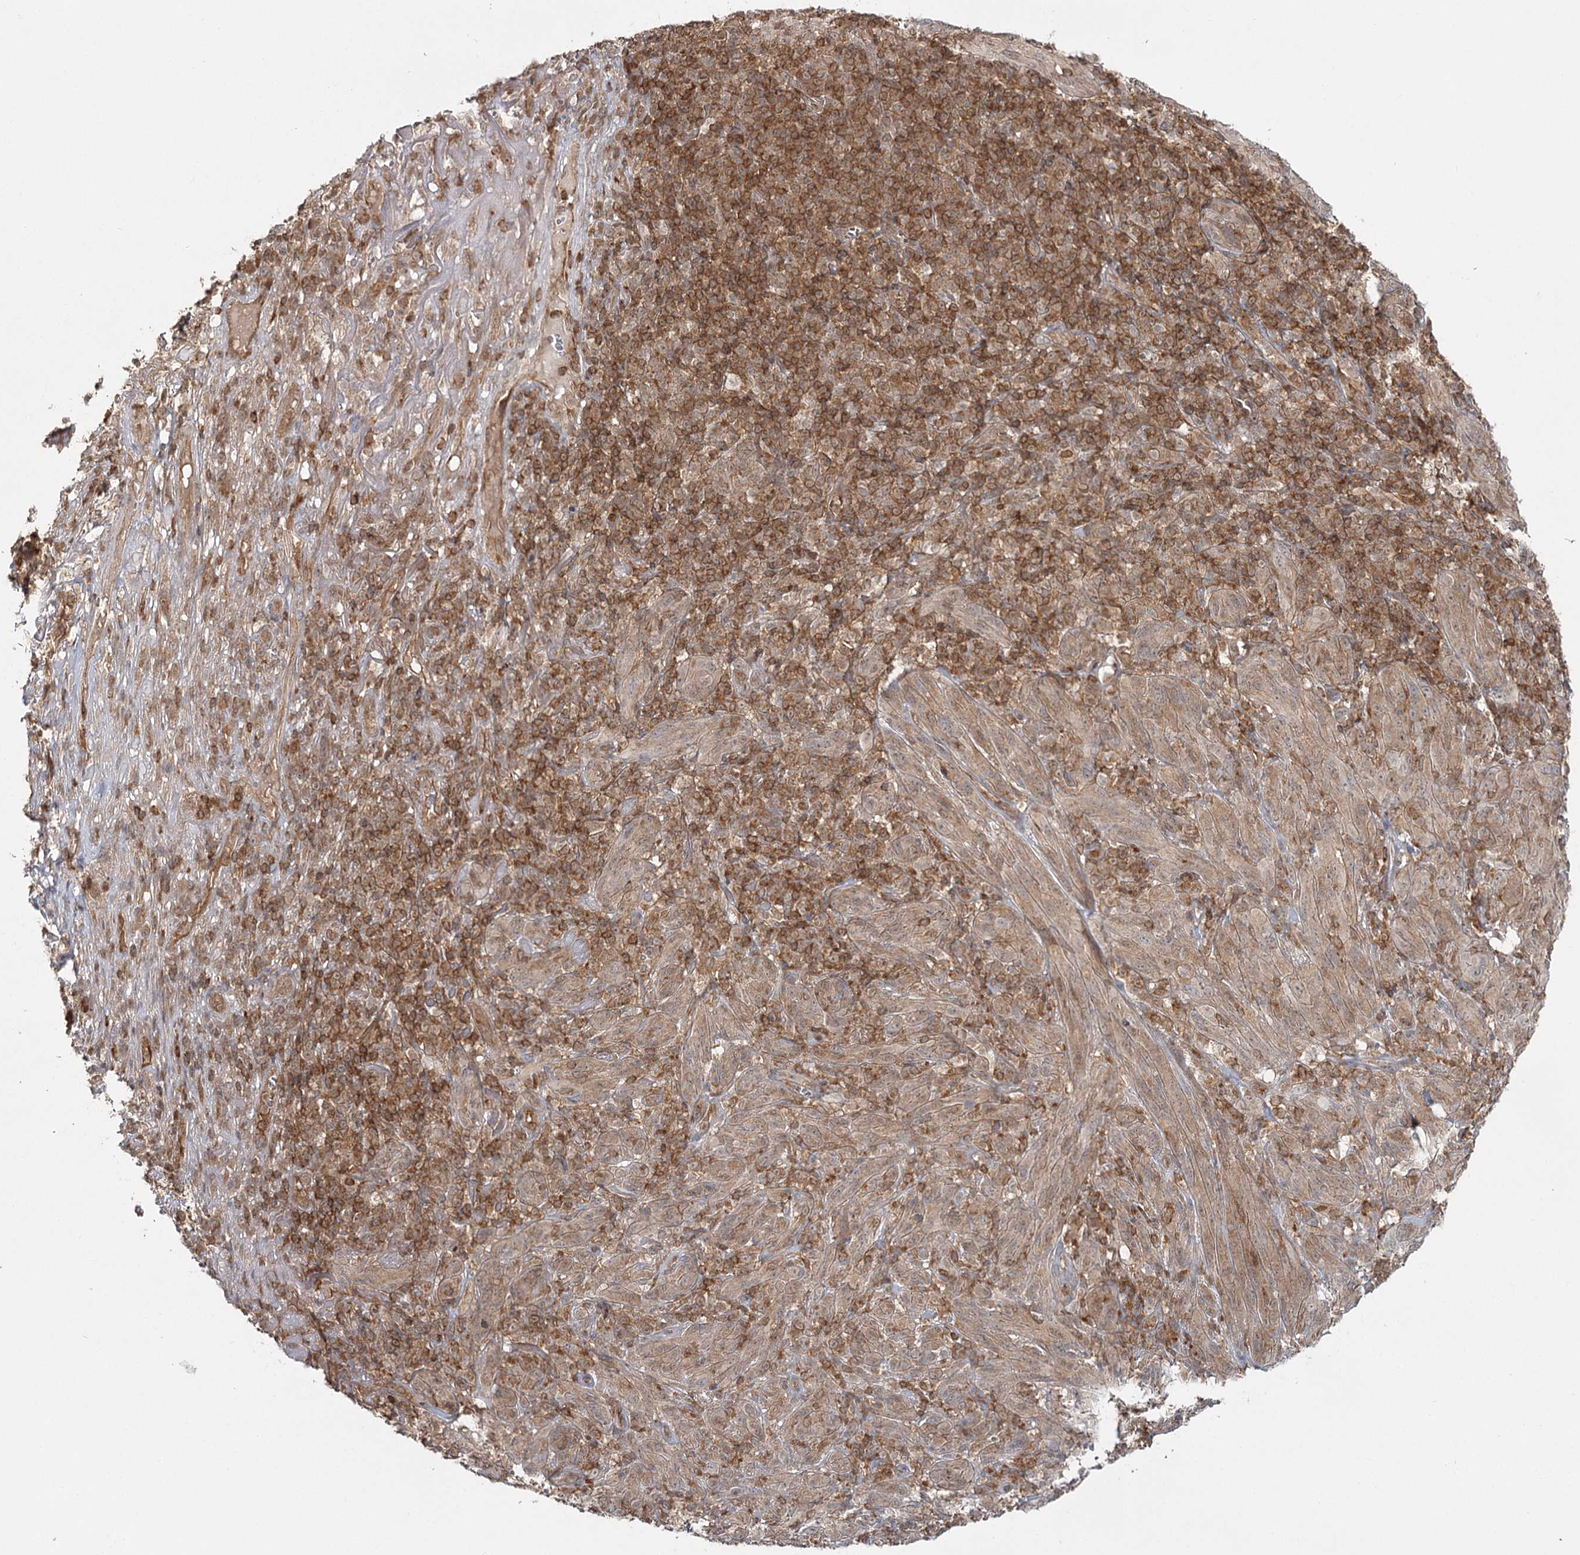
{"staining": {"intensity": "moderate", "quantity": ">75%", "location": "cytoplasmic/membranous"}, "tissue": "melanoma", "cell_type": "Tumor cells", "image_type": "cancer", "snomed": [{"axis": "morphology", "description": "Malignant melanoma, NOS"}, {"axis": "topography", "description": "Skin of head"}], "caption": "This micrograph shows malignant melanoma stained with immunohistochemistry to label a protein in brown. The cytoplasmic/membranous of tumor cells show moderate positivity for the protein. Nuclei are counter-stained blue.", "gene": "FAM120B", "patient": {"sex": "male", "age": 96}}